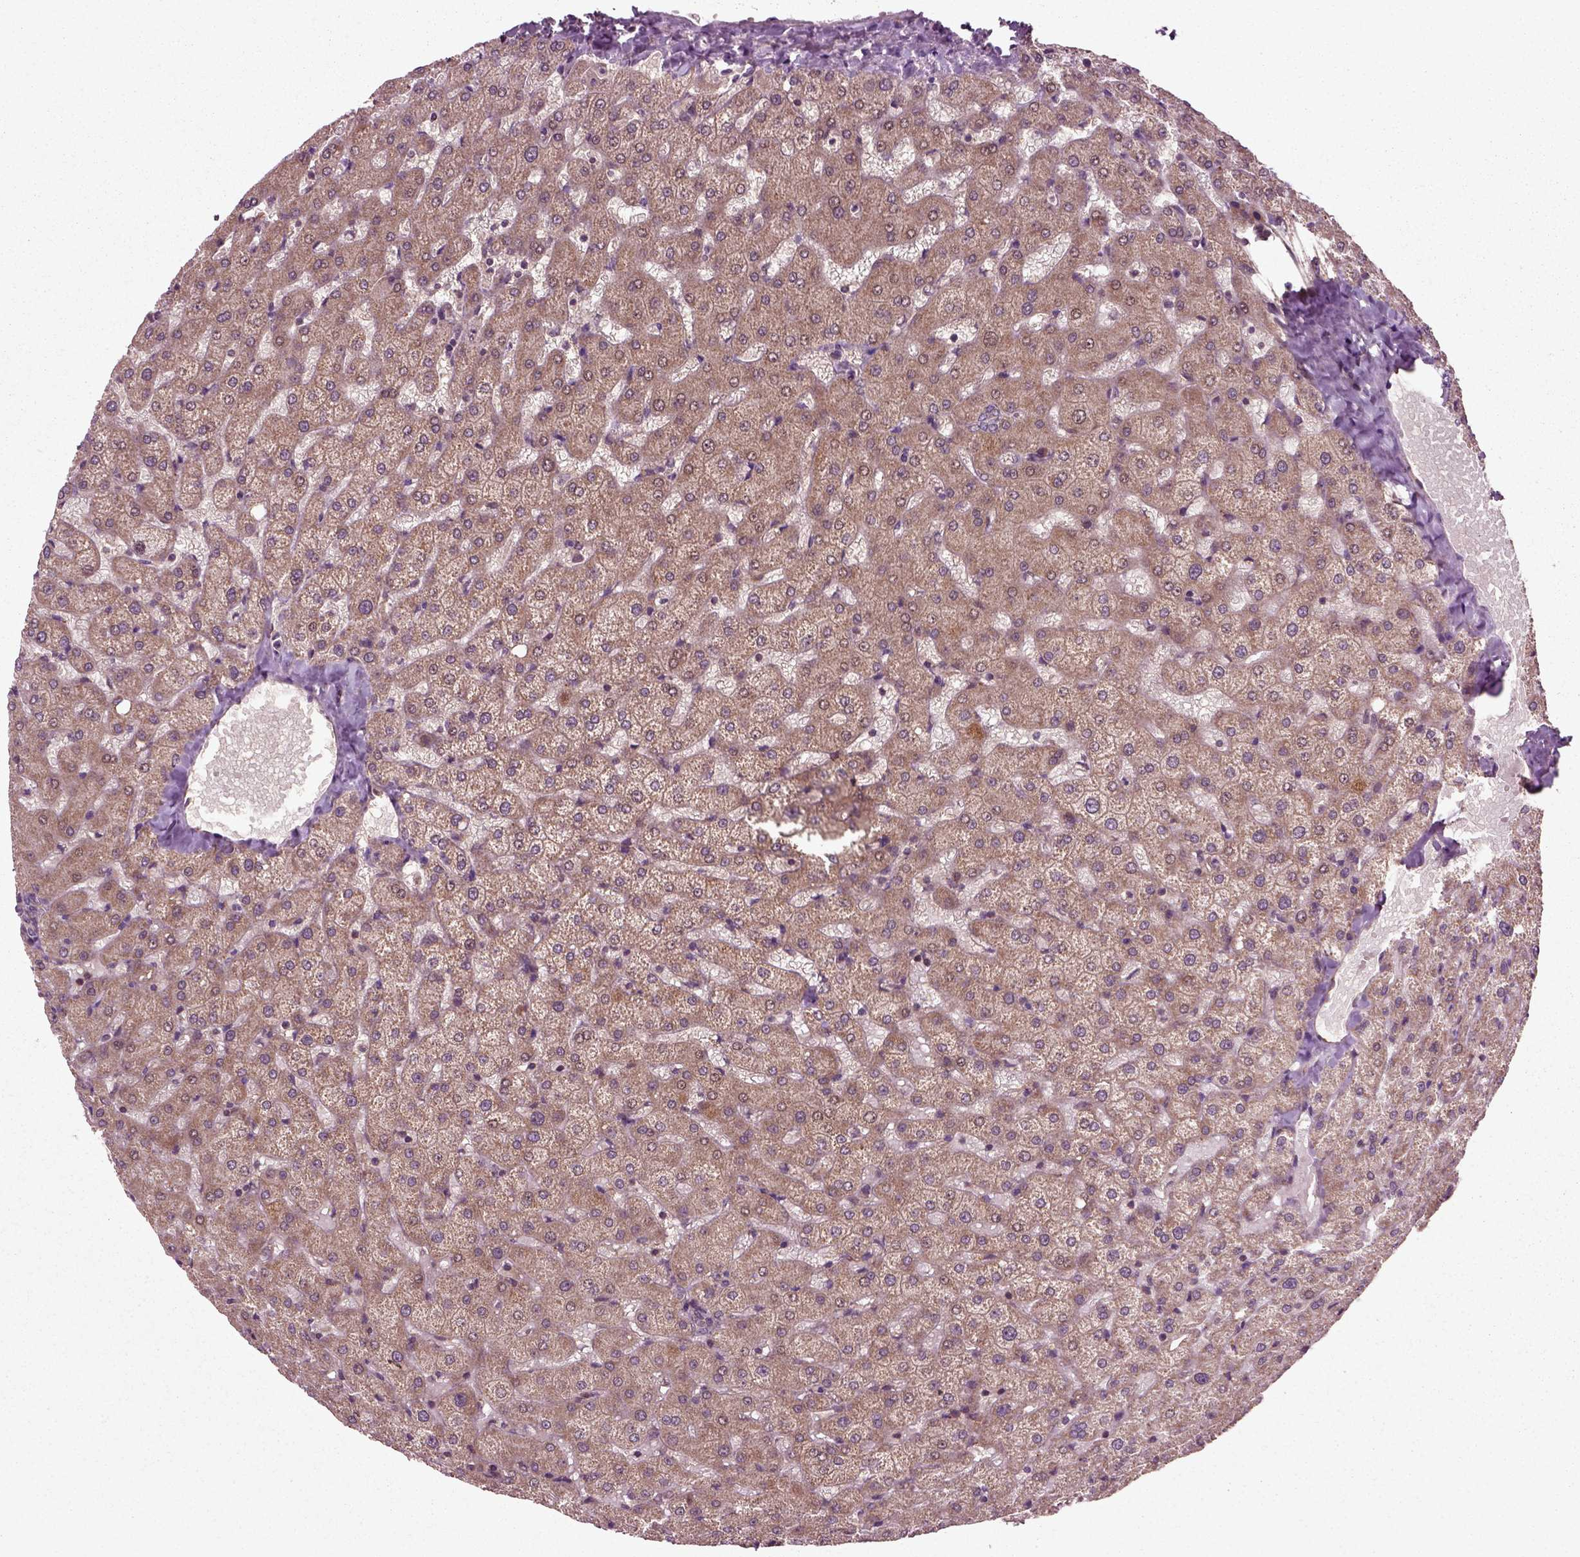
{"staining": {"intensity": "negative", "quantity": "none", "location": "none"}, "tissue": "liver", "cell_type": "Cholangiocytes", "image_type": "normal", "snomed": [{"axis": "morphology", "description": "Normal tissue, NOS"}, {"axis": "topography", "description": "Liver"}], "caption": "This is an IHC histopathology image of unremarkable human liver. There is no expression in cholangiocytes.", "gene": "PLCD3", "patient": {"sex": "female", "age": 50}}